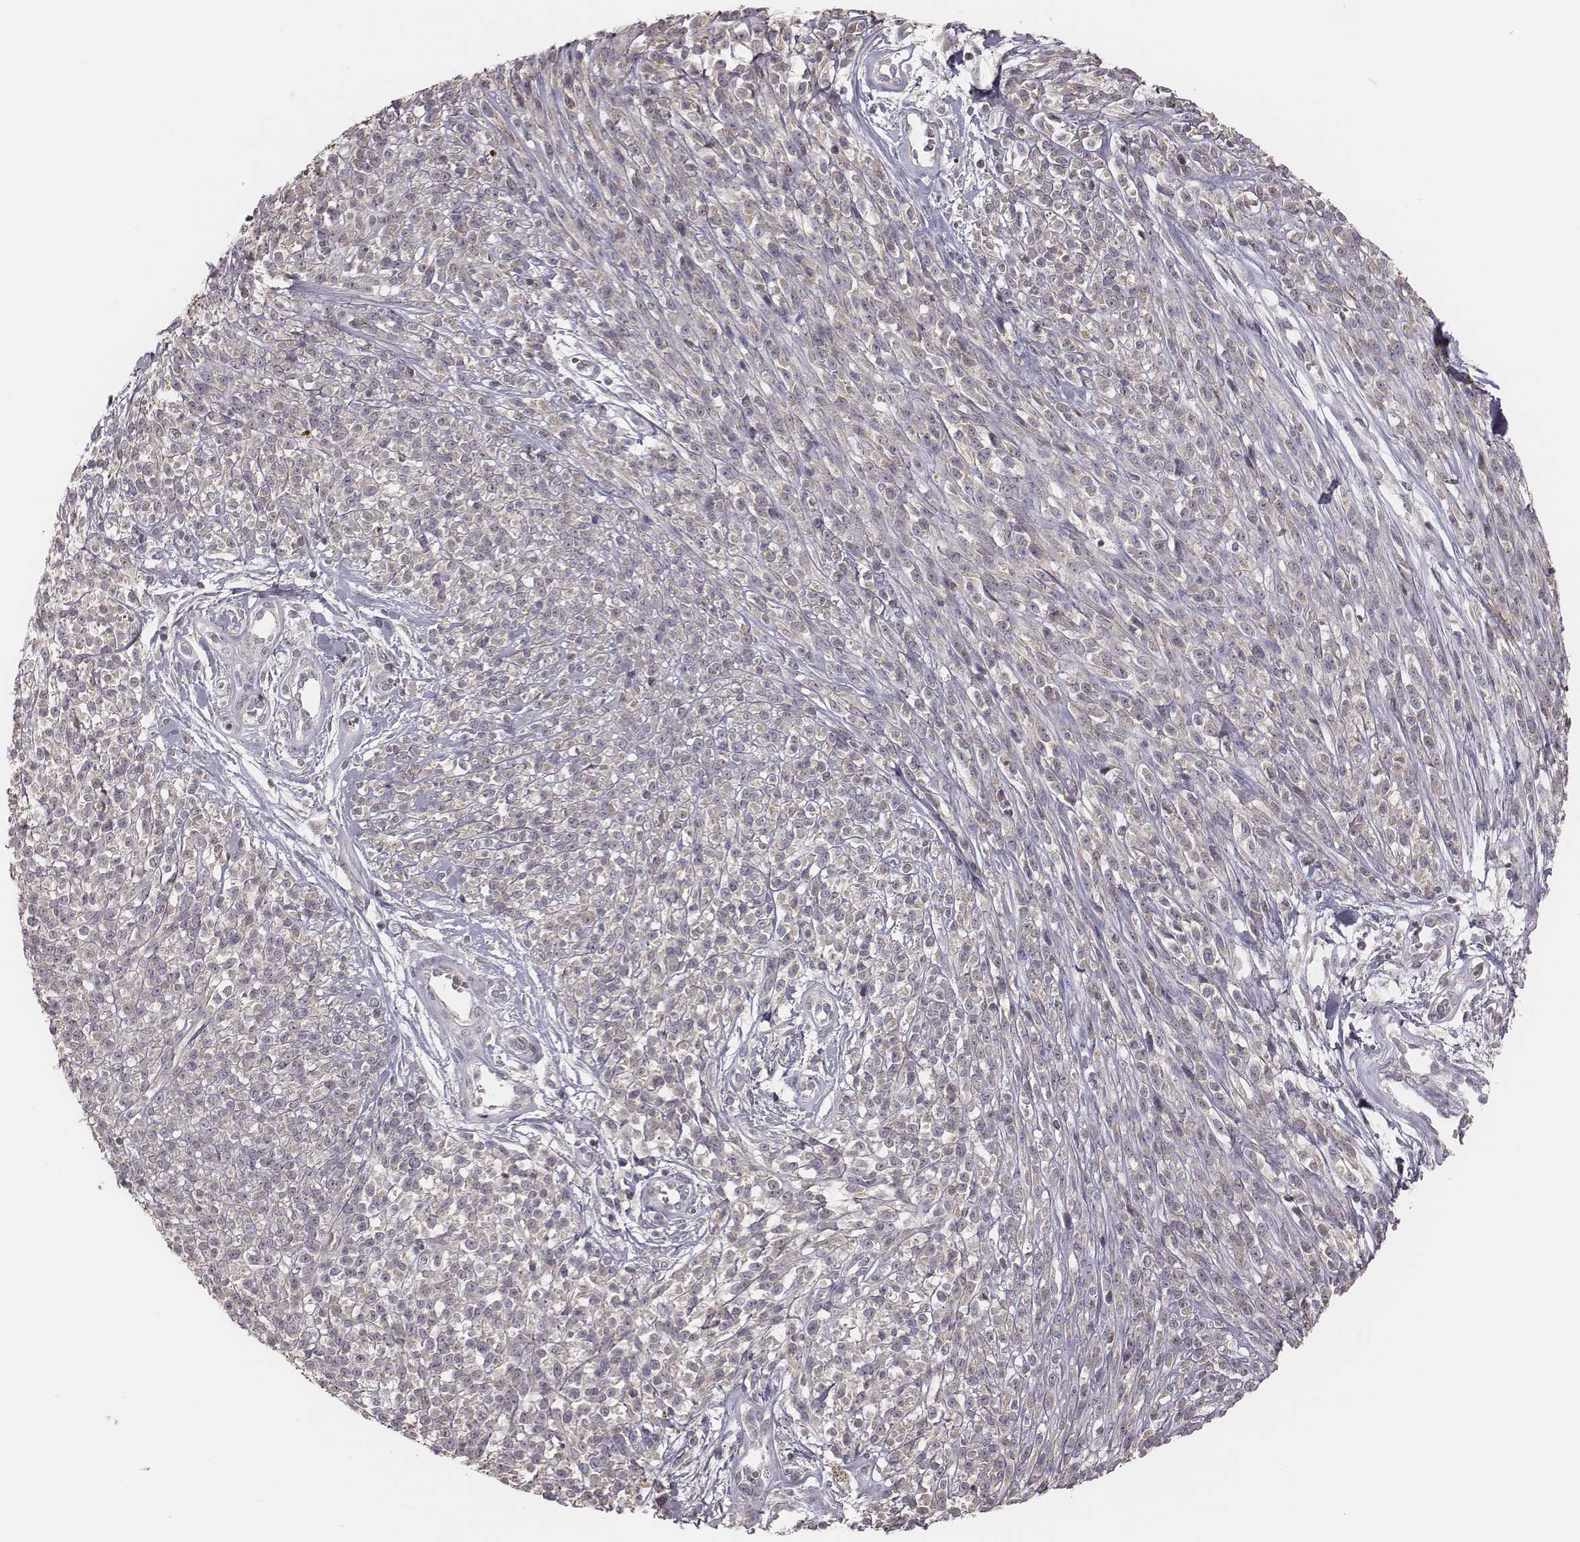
{"staining": {"intensity": "weak", "quantity": "25%-75%", "location": "cytoplasmic/membranous"}, "tissue": "melanoma", "cell_type": "Tumor cells", "image_type": "cancer", "snomed": [{"axis": "morphology", "description": "Malignant melanoma, NOS"}, {"axis": "topography", "description": "Skin"}, {"axis": "topography", "description": "Skin of trunk"}], "caption": "A photomicrograph of melanoma stained for a protein exhibits weak cytoplasmic/membranous brown staining in tumor cells. The staining is performed using DAB brown chromogen to label protein expression. The nuclei are counter-stained blue using hematoxylin.", "gene": "TLX3", "patient": {"sex": "male", "age": 74}}